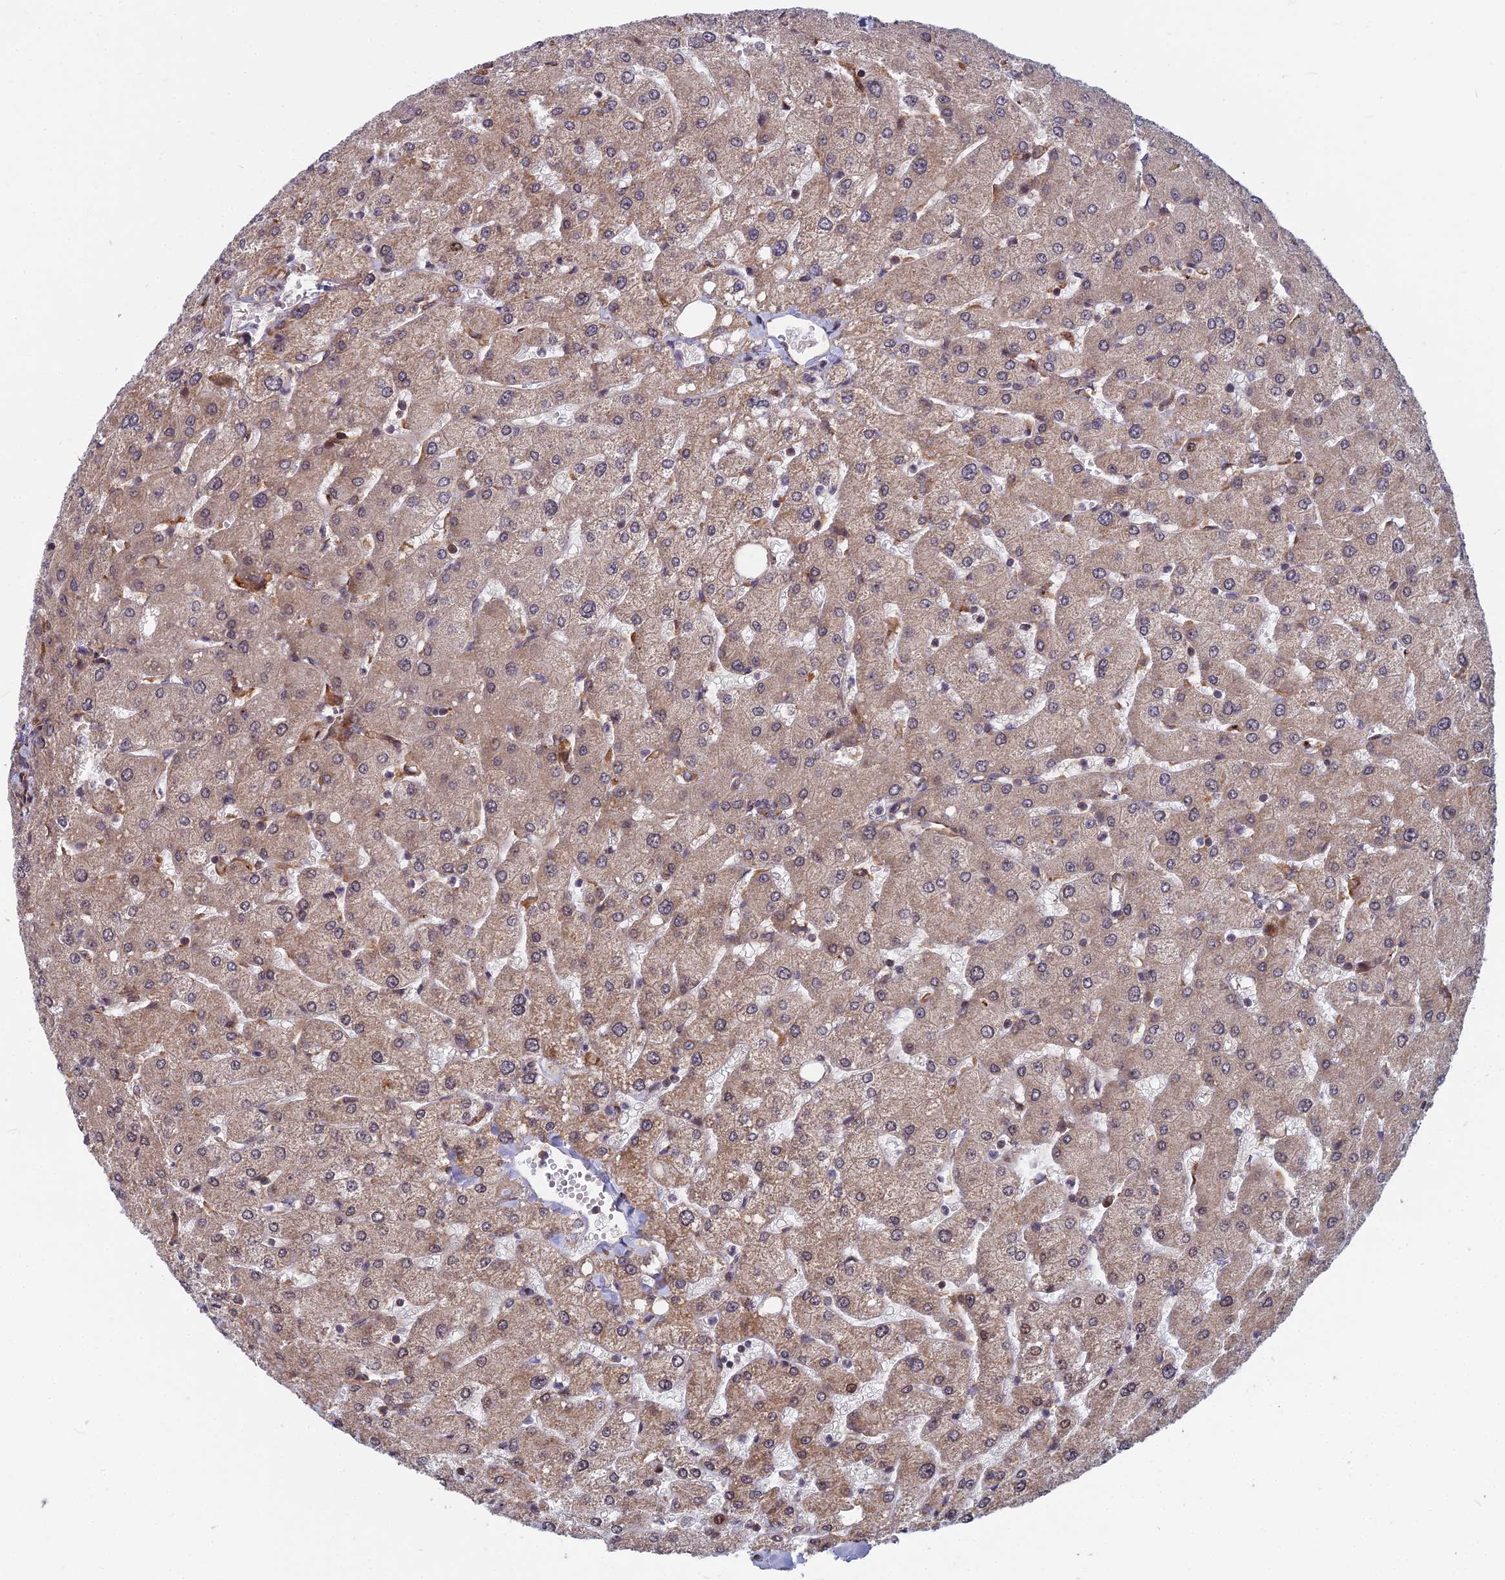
{"staining": {"intensity": "weak", "quantity": "<25%", "location": "cytoplasmic/membranous"}, "tissue": "liver", "cell_type": "Cholangiocytes", "image_type": "normal", "snomed": [{"axis": "morphology", "description": "Normal tissue, NOS"}, {"axis": "topography", "description": "Liver"}], "caption": "This is an immunohistochemistry (IHC) photomicrograph of benign human liver. There is no positivity in cholangiocytes.", "gene": "COMMD2", "patient": {"sex": "male", "age": 55}}